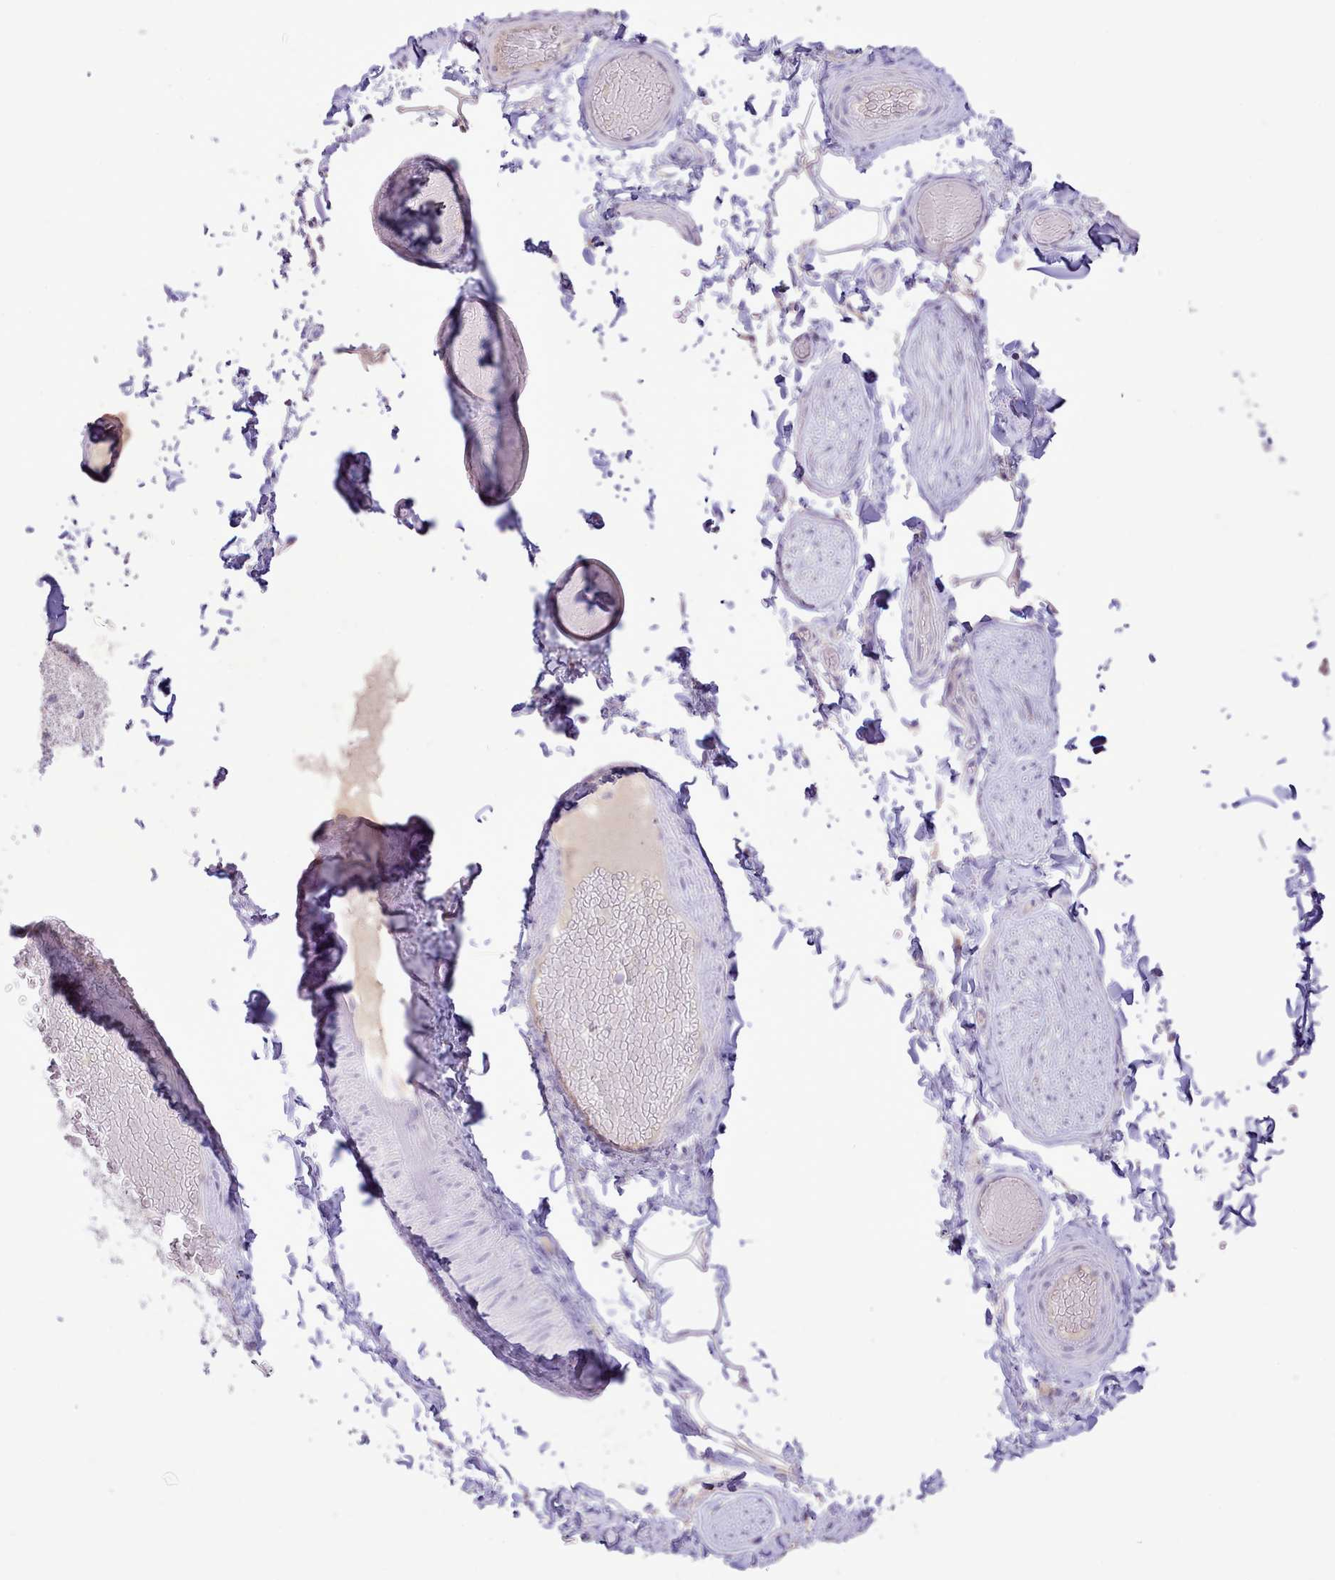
{"staining": {"intensity": "negative", "quantity": "none", "location": "none"}, "tissue": "adipose tissue", "cell_type": "Adipocytes", "image_type": "normal", "snomed": [{"axis": "morphology", "description": "Normal tissue, NOS"}, {"axis": "topography", "description": "Soft tissue"}, {"axis": "topography", "description": "Vascular tissue"}, {"axis": "topography", "description": "Peripheral nerve tissue"}], "caption": "Adipocytes show no significant protein staining in benign adipose tissue. (DAB (3,3'-diaminobenzidine) immunohistochemistry (IHC) visualized using brightfield microscopy, high magnification).", "gene": "CCL1", "patient": {"sex": "male", "age": 32}}